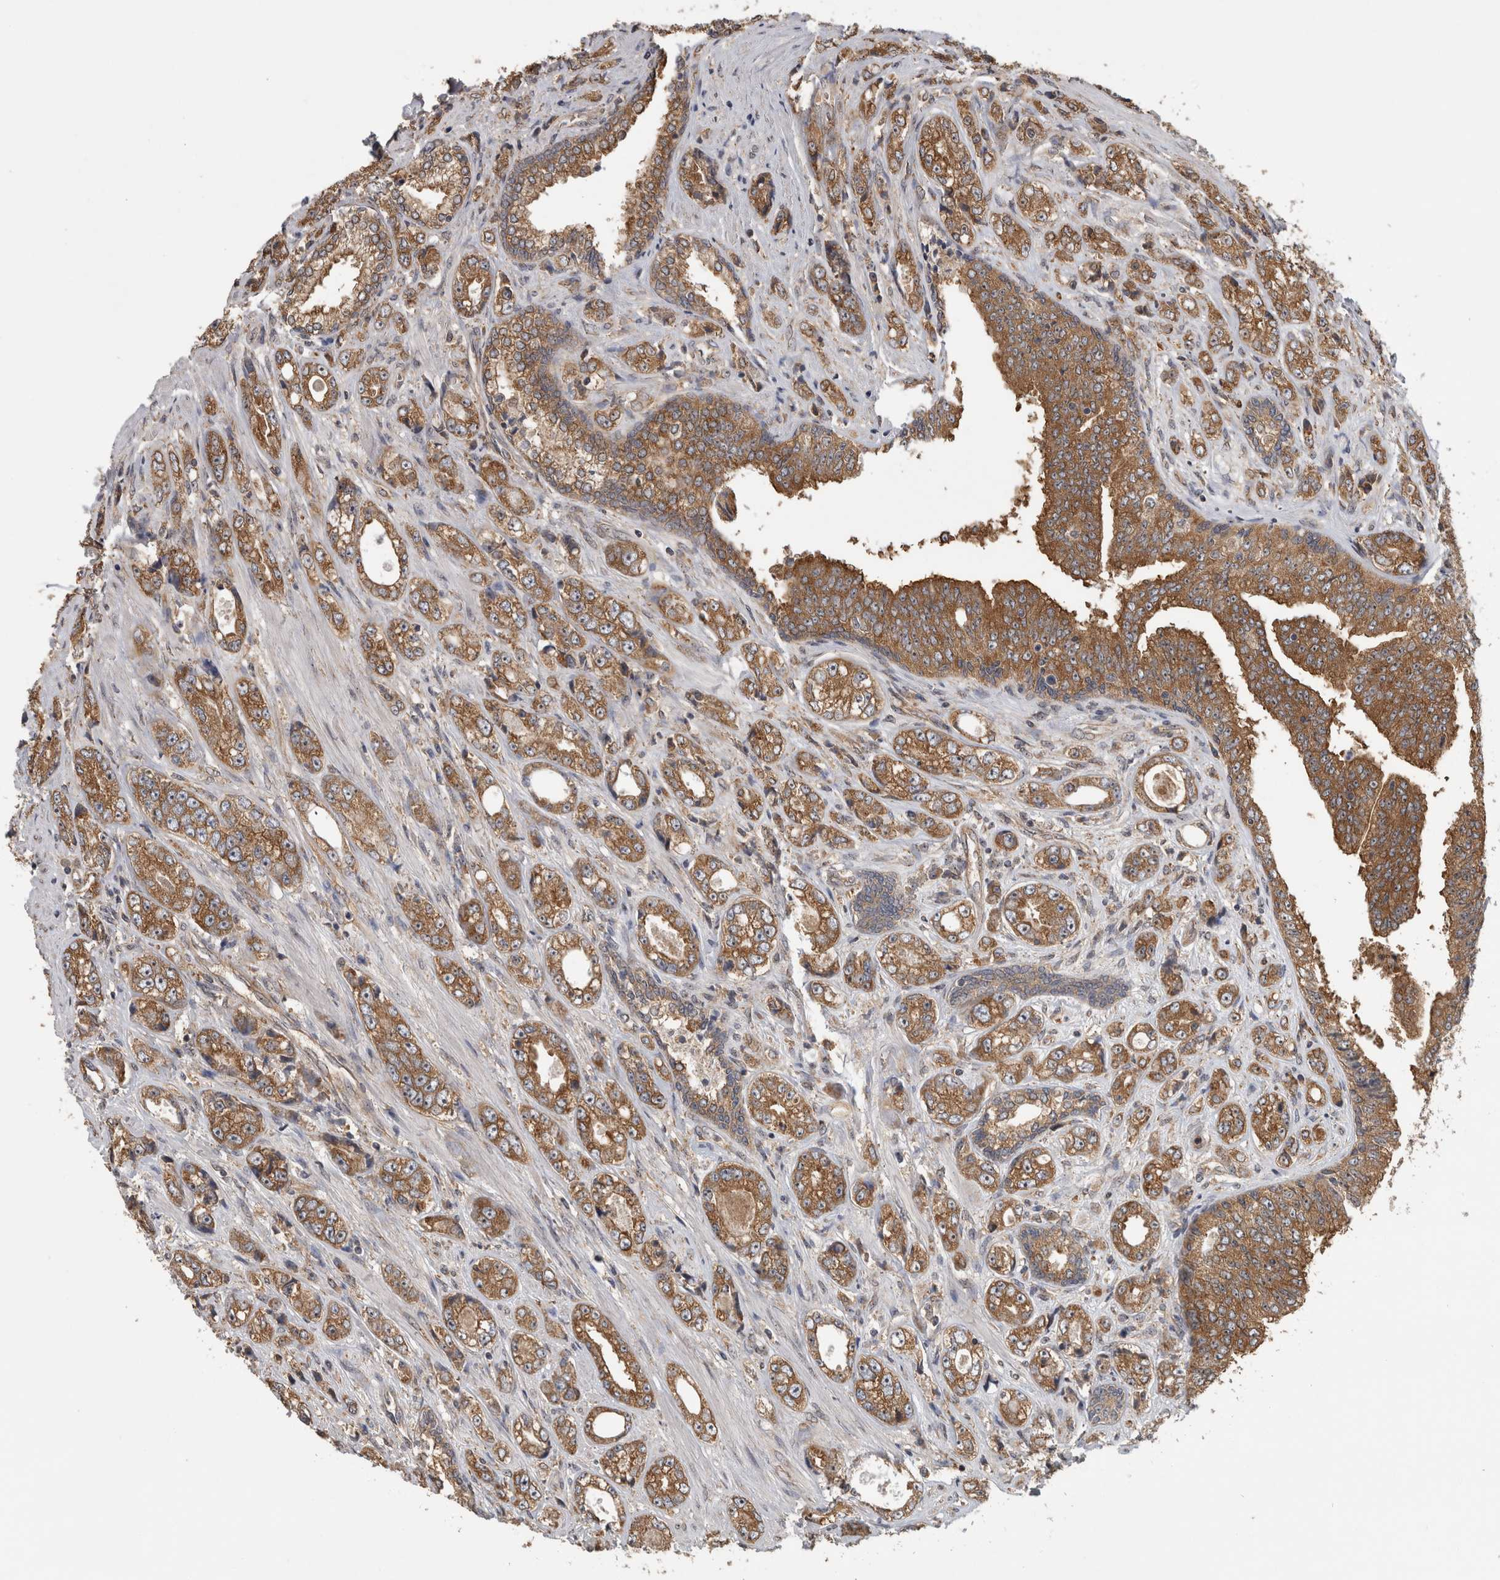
{"staining": {"intensity": "strong", "quantity": ">75%", "location": "cytoplasmic/membranous"}, "tissue": "prostate cancer", "cell_type": "Tumor cells", "image_type": "cancer", "snomed": [{"axis": "morphology", "description": "Adenocarcinoma, High grade"}, {"axis": "topography", "description": "Prostate"}], "caption": "Adenocarcinoma (high-grade) (prostate) stained for a protein demonstrates strong cytoplasmic/membranous positivity in tumor cells.", "gene": "ATXN2", "patient": {"sex": "male", "age": 61}}